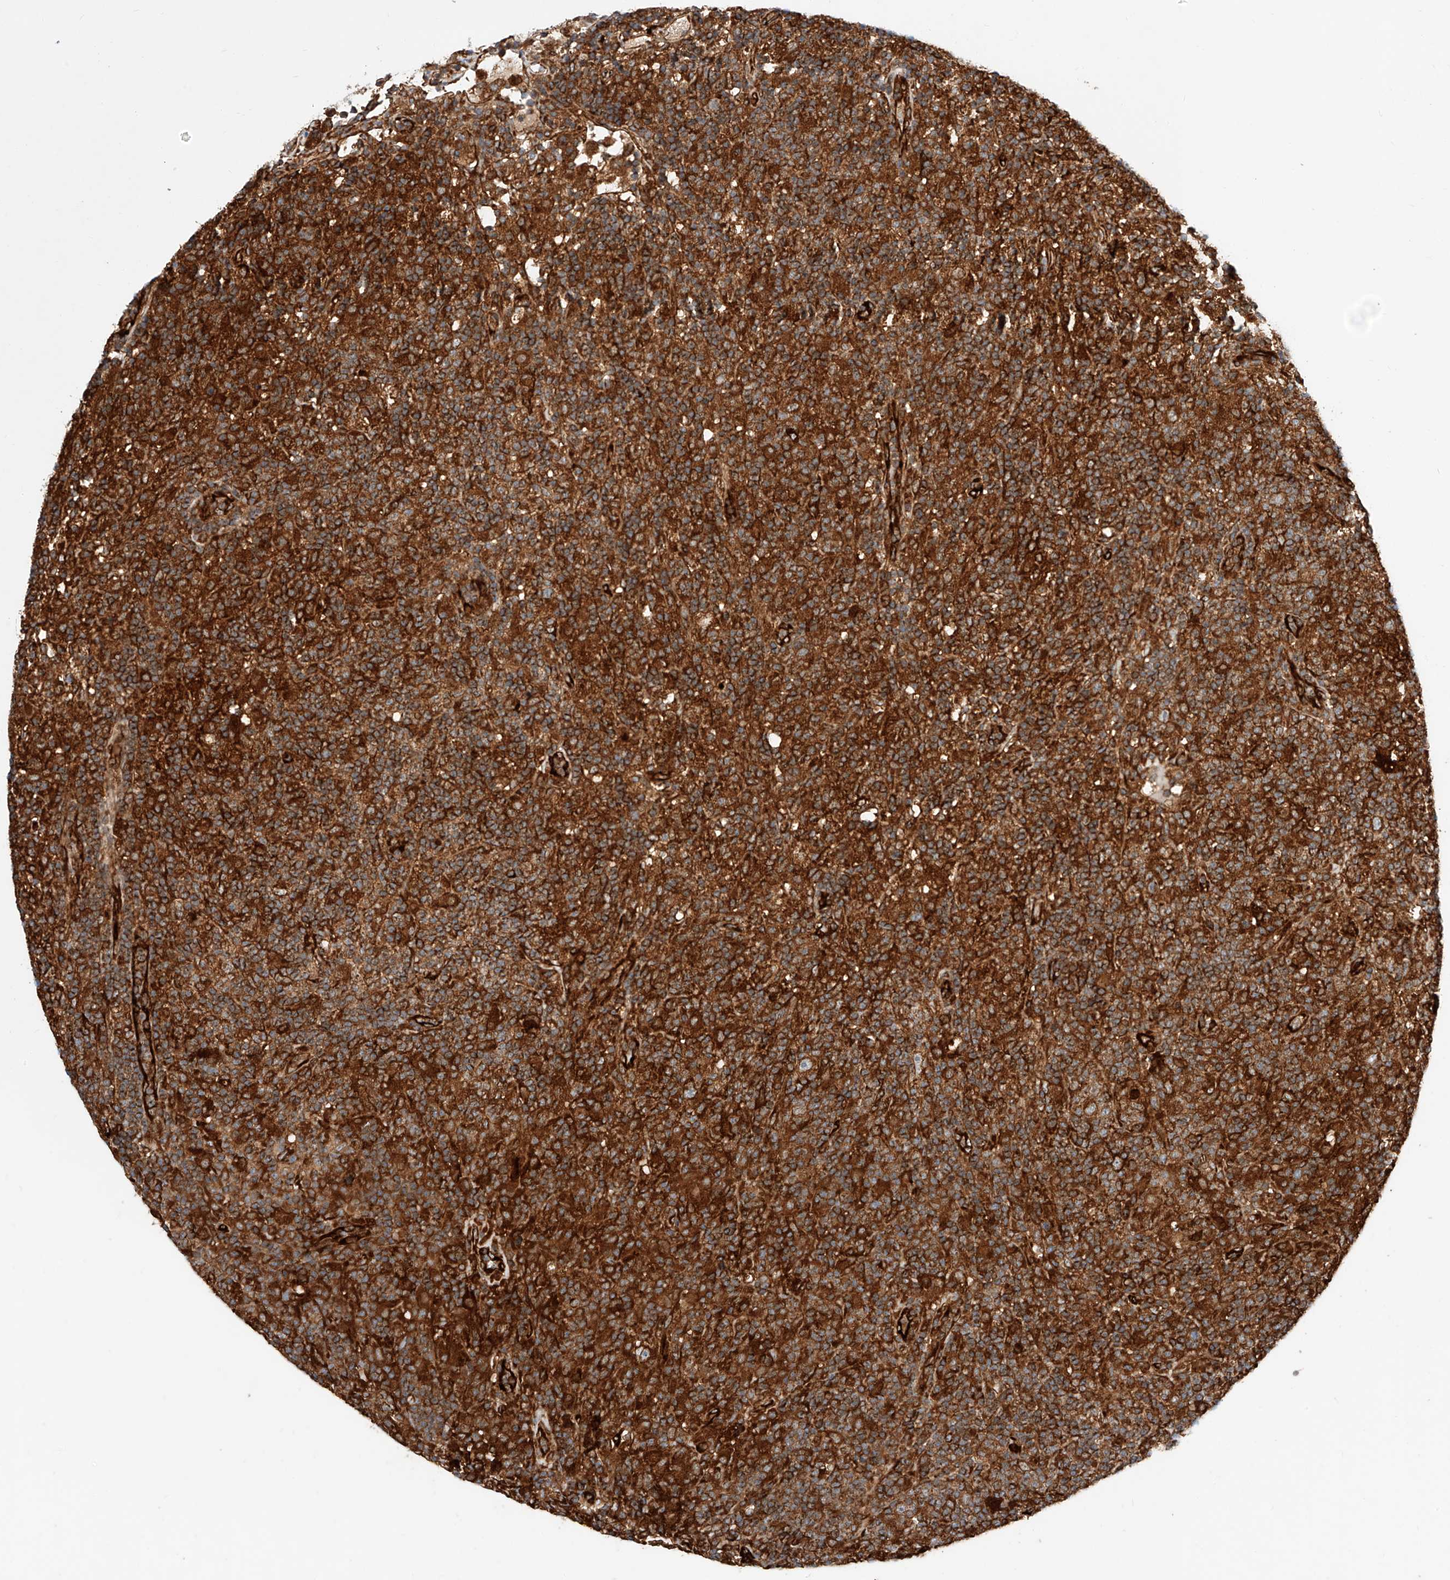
{"staining": {"intensity": "moderate", "quantity": ">75%", "location": "cytoplasmic/membranous"}, "tissue": "lymphoma", "cell_type": "Tumor cells", "image_type": "cancer", "snomed": [{"axis": "morphology", "description": "Hodgkin's disease, NOS"}, {"axis": "topography", "description": "Lymph node"}], "caption": "Hodgkin's disease tissue exhibits moderate cytoplasmic/membranous expression in approximately >75% of tumor cells", "gene": "NR1D1", "patient": {"sex": "male", "age": 70}}